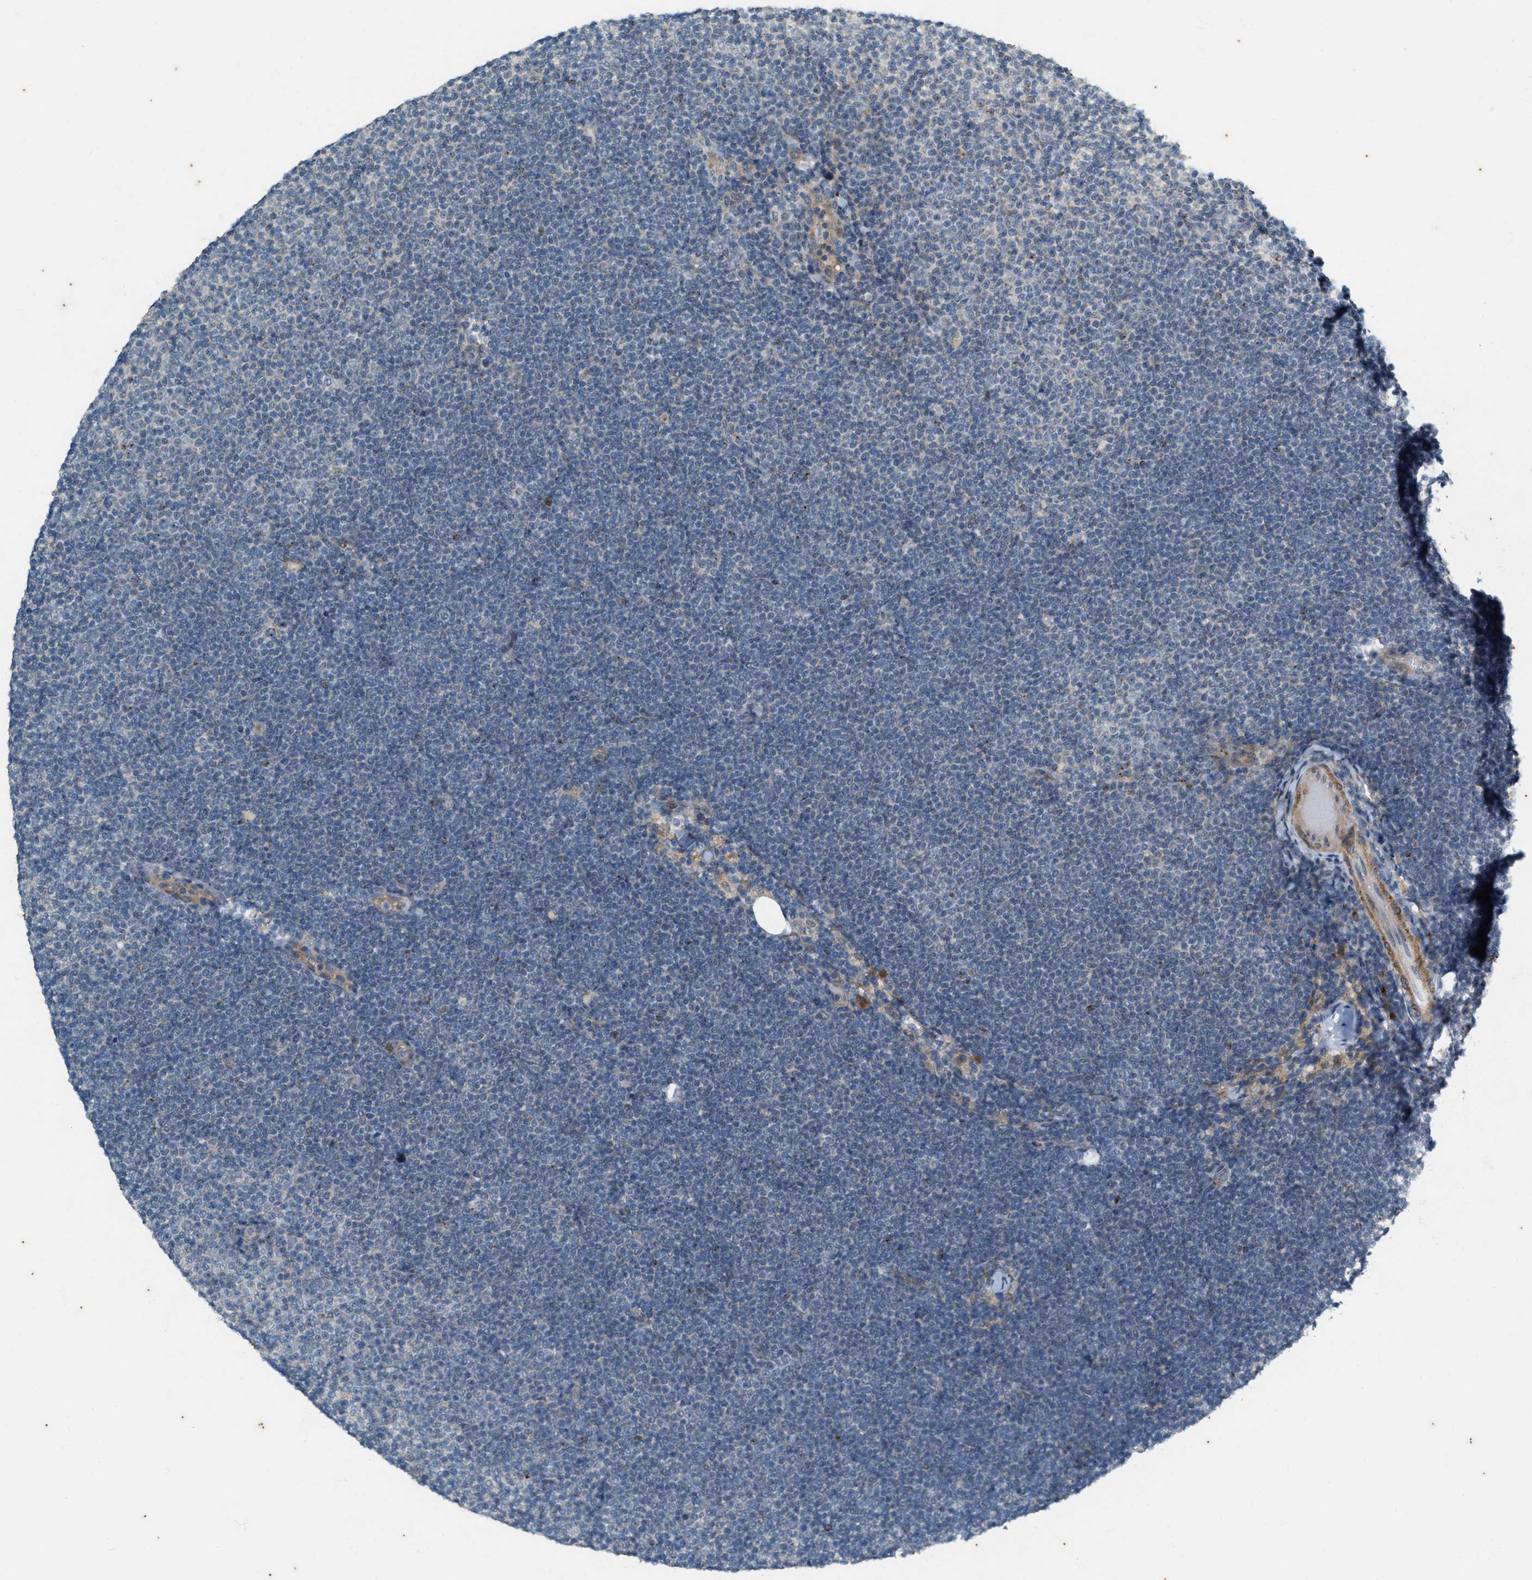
{"staining": {"intensity": "negative", "quantity": "none", "location": "none"}, "tissue": "lymphoma", "cell_type": "Tumor cells", "image_type": "cancer", "snomed": [{"axis": "morphology", "description": "Malignant lymphoma, non-Hodgkin's type, Low grade"}, {"axis": "topography", "description": "Lymph node"}], "caption": "Human low-grade malignant lymphoma, non-Hodgkin's type stained for a protein using immunohistochemistry shows no positivity in tumor cells.", "gene": "CHPF2", "patient": {"sex": "female", "age": 53}}